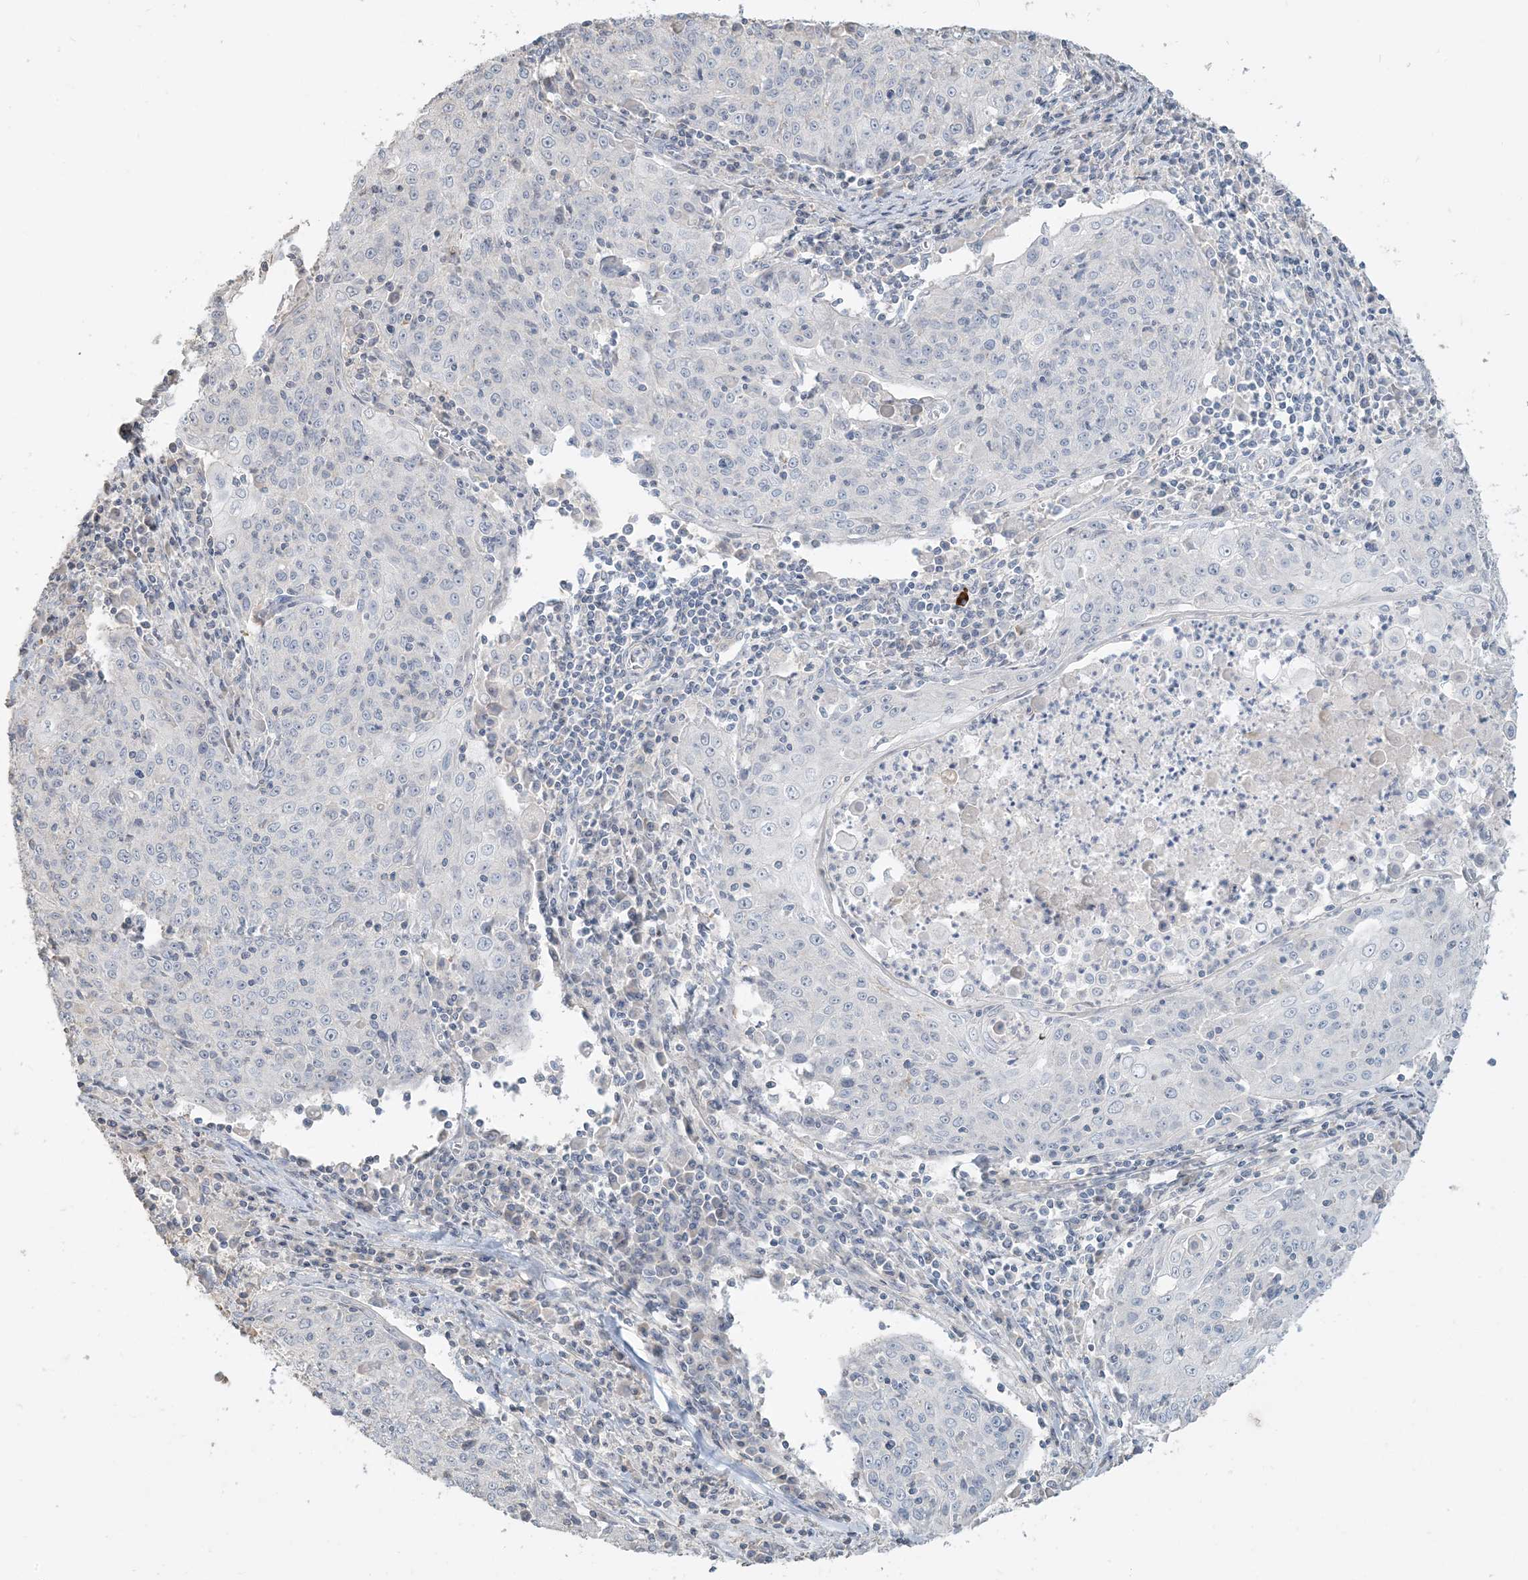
{"staining": {"intensity": "negative", "quantity": "none", "location": "none"}, "tissue": "cervical cancer", "cell_type": "Tumor cells", "image_type": "cancer", "snomed": [{"axis": "morphology", "description": "Squamous cell carcinoma, NOS"}, {"axis": "topography", "description": "Cervix"}], "caption": "This is an IHC image of cervical cancer (squamous cell carcinoma). There is no expression in tumor cells.", "gene": "NPHS2", "patient": {"sex": "female", "age": 48}}